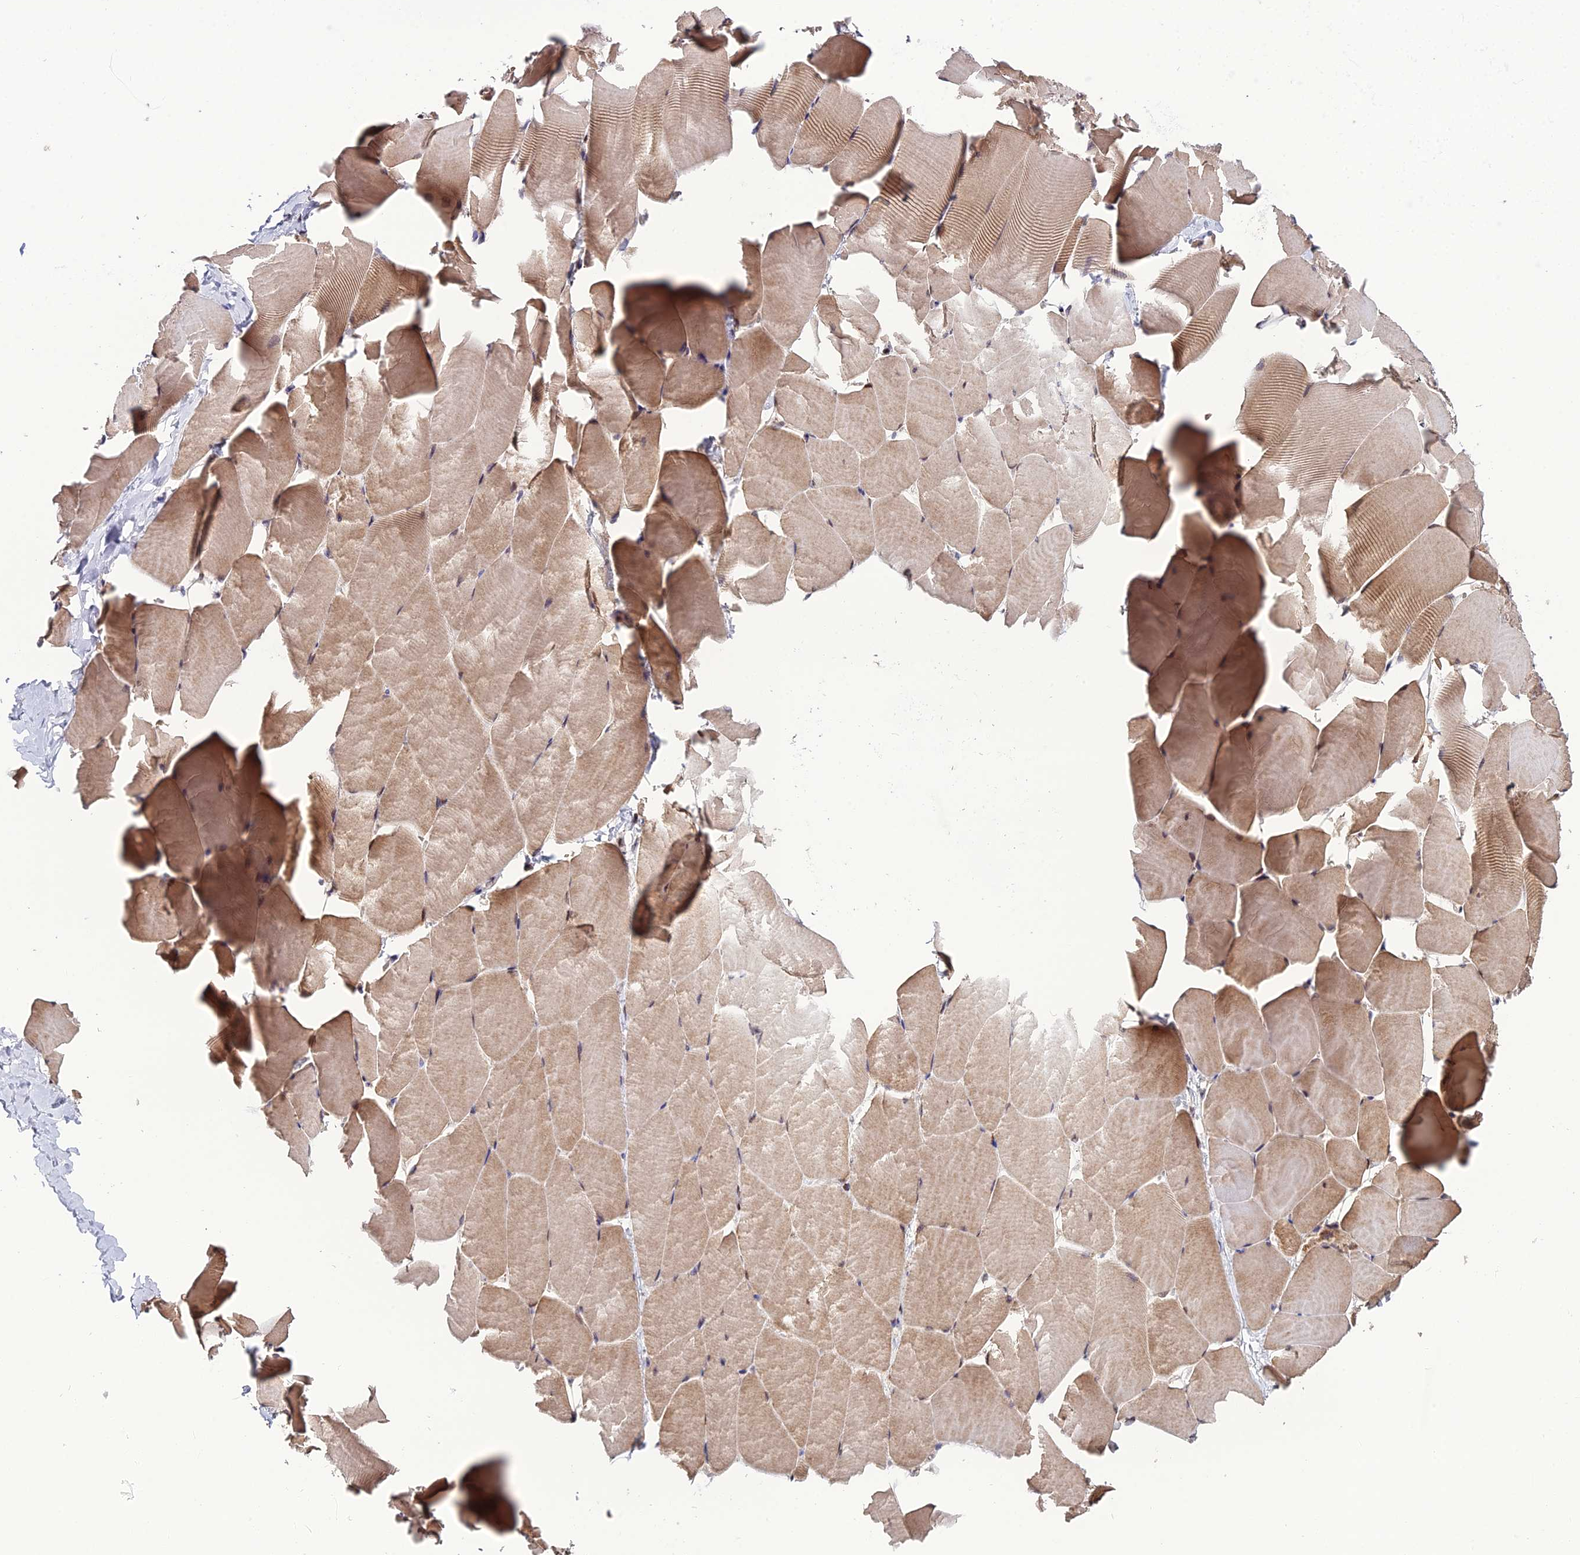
{"staining": {"intensity": "moderate", "quantity": ">75%", "location": "cytoplasmic/membranous,nuclear"}, "tissue": "skeletal muscle", "cell_type": "Myocytes", "image_type": "normal", "snomed": [{"axis": "morphology", "description": "Normal tissue, NOS"}, {"axis": "topography", "description": "Skeletal muscle"}], "caption": "An immunohistochemistry (IHC) histopathology image of unremarkable tissue is shown. Protein staining in brown labels moderate cytoplasmic/membranous,nuclear positivity in skeletal muscle within myocytes. (IHC, brightfield microscopy, high magnification).", "gene": "ARL2", "patient": {"sex": "male", "age": 25}}